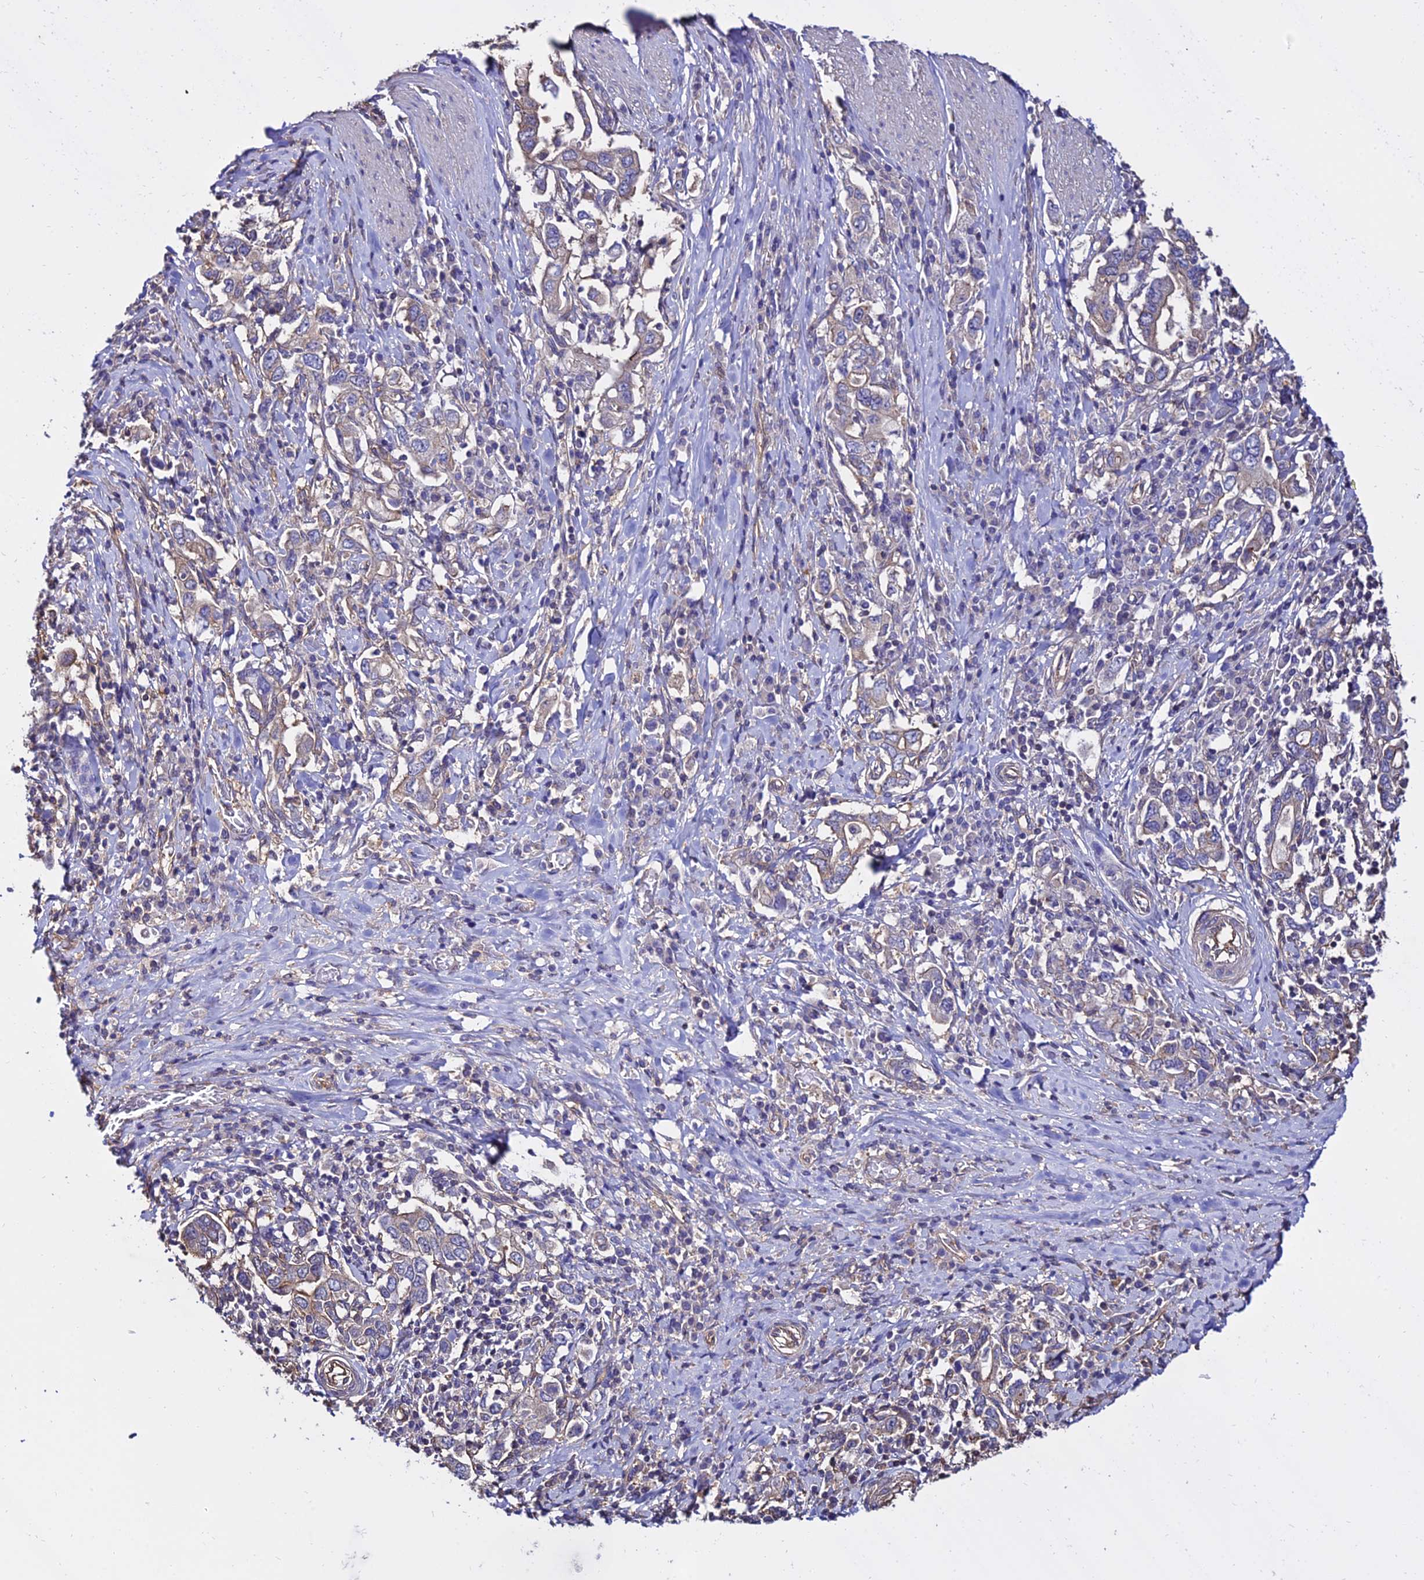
{"staining": {"intensity": "weak", "quantity": "<25%", "location": "cytoplasmic/membranous"}, "tissue": "stomach cancer", "cell_type": "Tumor cells", "image_type": "cancer", "snomed": [{"axis": "morphology", "description": "Adenocarcinoma, NOS"}, {"axis": "topography", "description": "Stomach, upper"}, {"axis": "topography", "description": "Stomach"}], "caption": "A micrograph of human stomach adenocarcinoma is negative for staining in tumor cells.", "gene": "CALM2", "patient": {"sex": "male", "age": 62}}